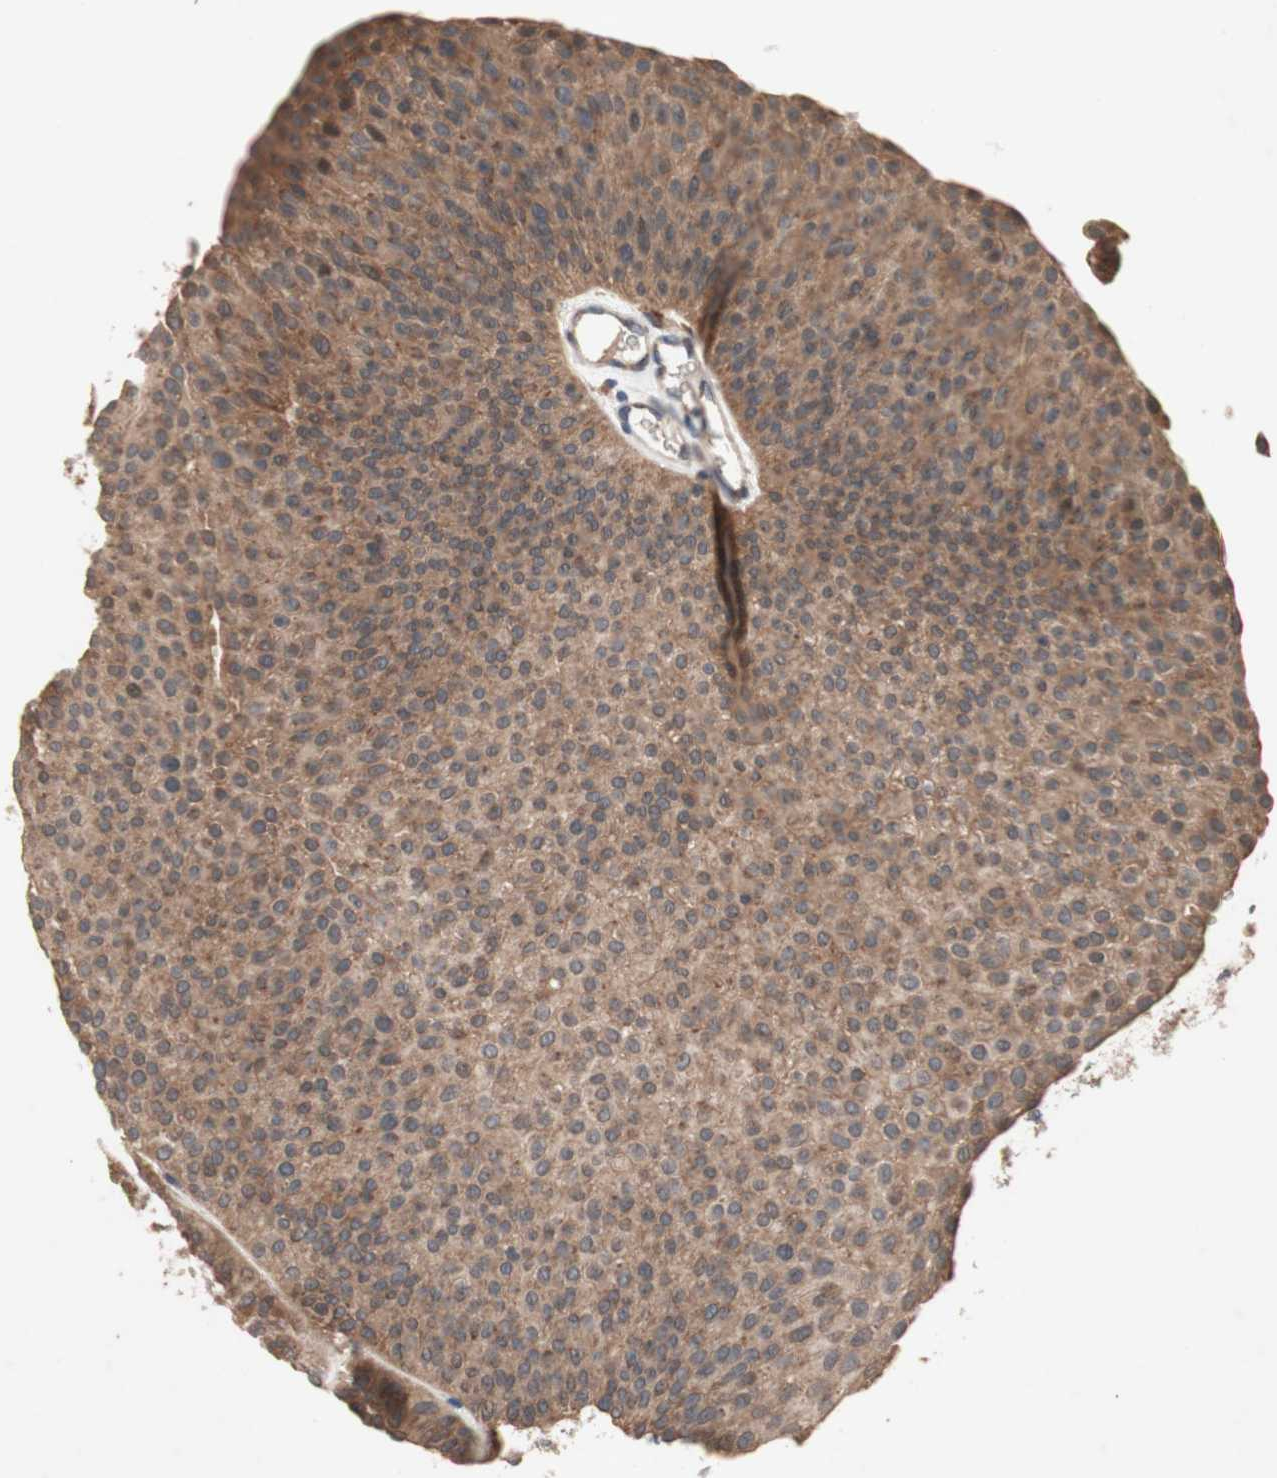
{"staining": {"intensity": "moderate", "quantity": ">75%", "location": "cytoplasmic/membranous"}, "tissue": "urothelial cancer", "cell_type": "Tumor cells", "image_type": "cancer", "snomed": [{"axis": "morphology", "description": "Urothelial carcinoma, Low grade"}, {"axis": "topography", "description": "Urinary bladder"}], "caption": "A photomicrograph of human urothelial cancer stained for a protein exhibits moderate cytoplasmic/membranous brown staining in tumor cells.", "gene": "DDOST", "patient": {"sex": "female", "age": 60}}